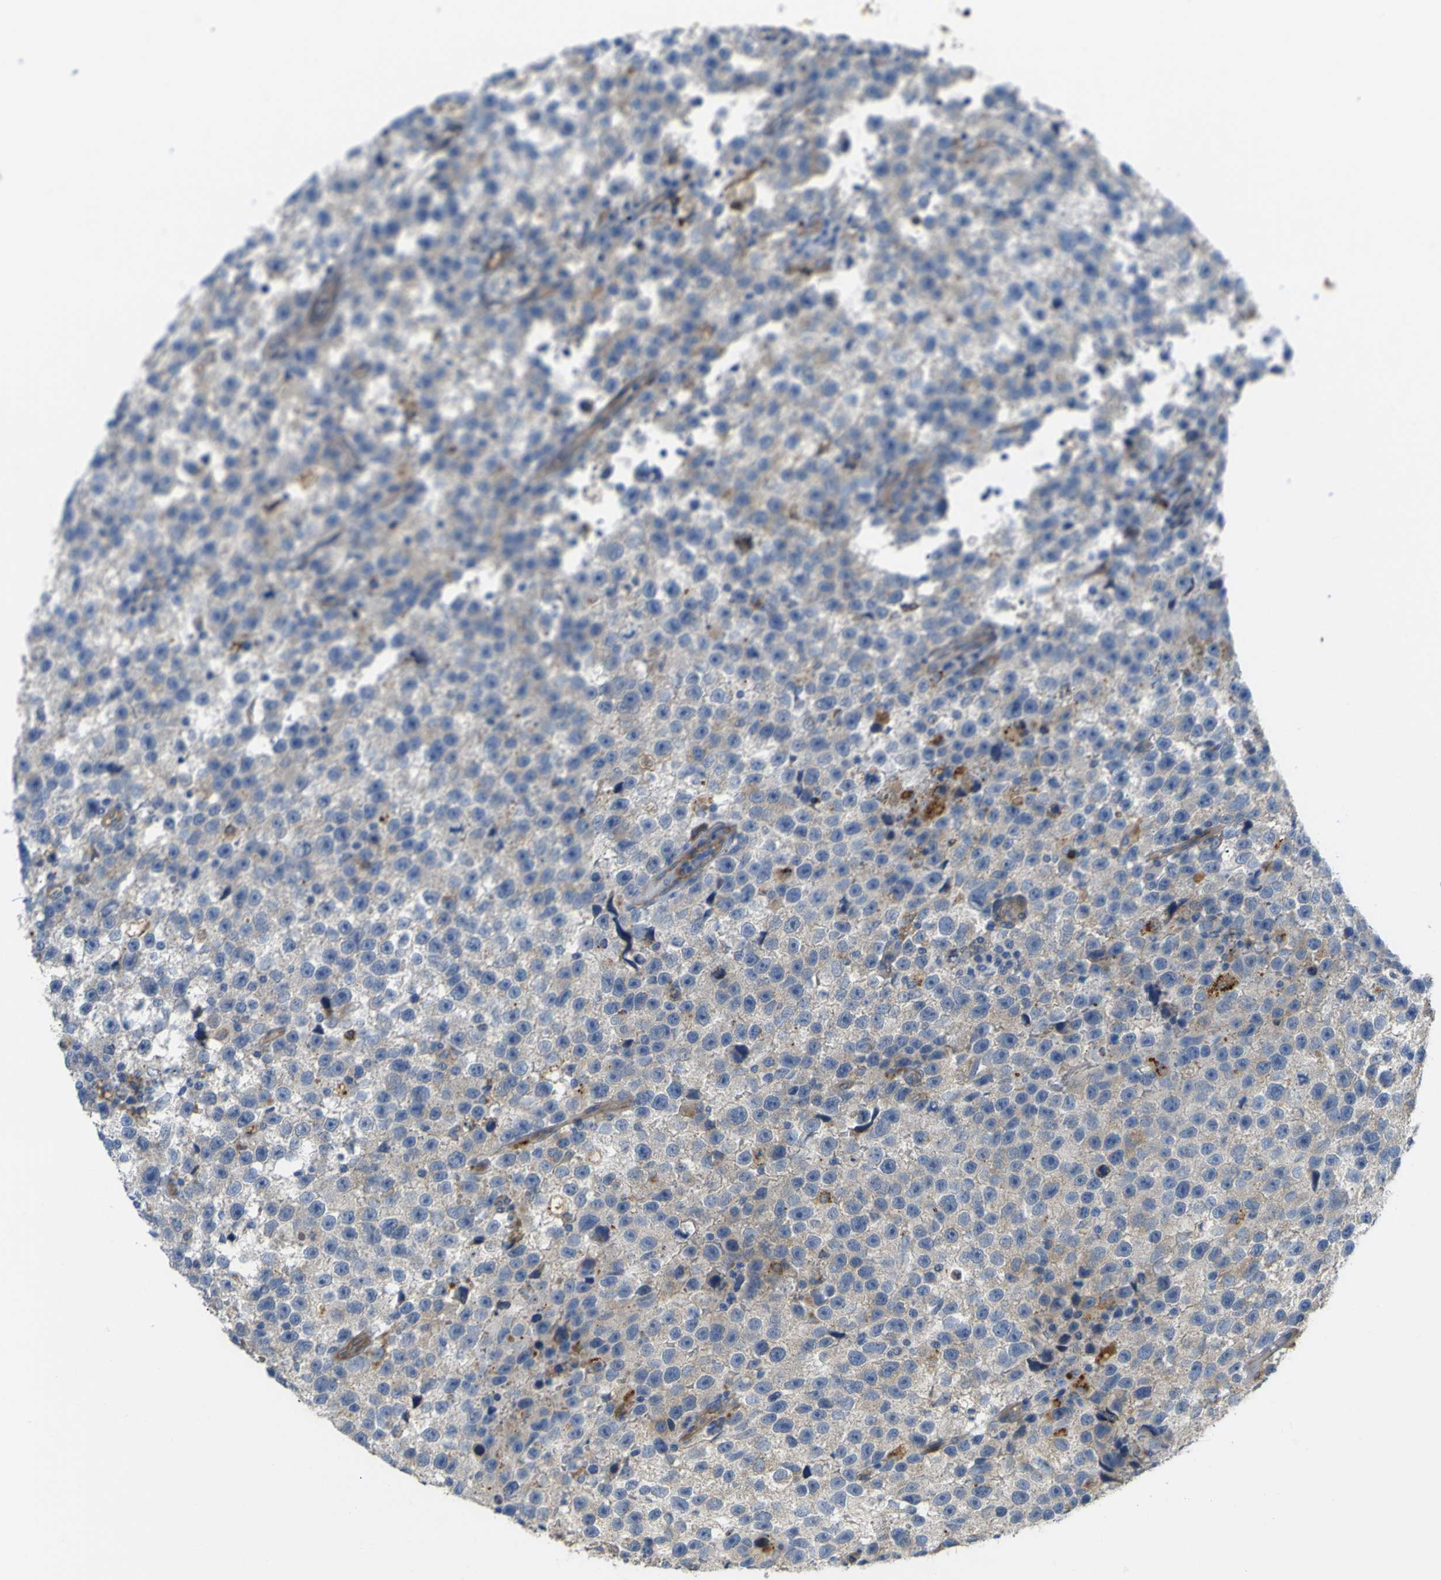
{"staining": {"intensity": "weak", "quantity": "<25%", "location": "cytoplasmic/membranous"}, "tissue": "testis cancer", "cell_type": "Tumor cells", "image_type": "cancer", "snomed": [{"axis": "morphology", "description": "Seminoma, NOS"}, {"axis": "topography", "description": "Testis"}], "caption": "This is an immunohistochemistry histopathology image of seminoma (testis). There is no staining in tumor cells.", "gene": "SYPL1", "patient": {"sex": "male", "age": 33}}